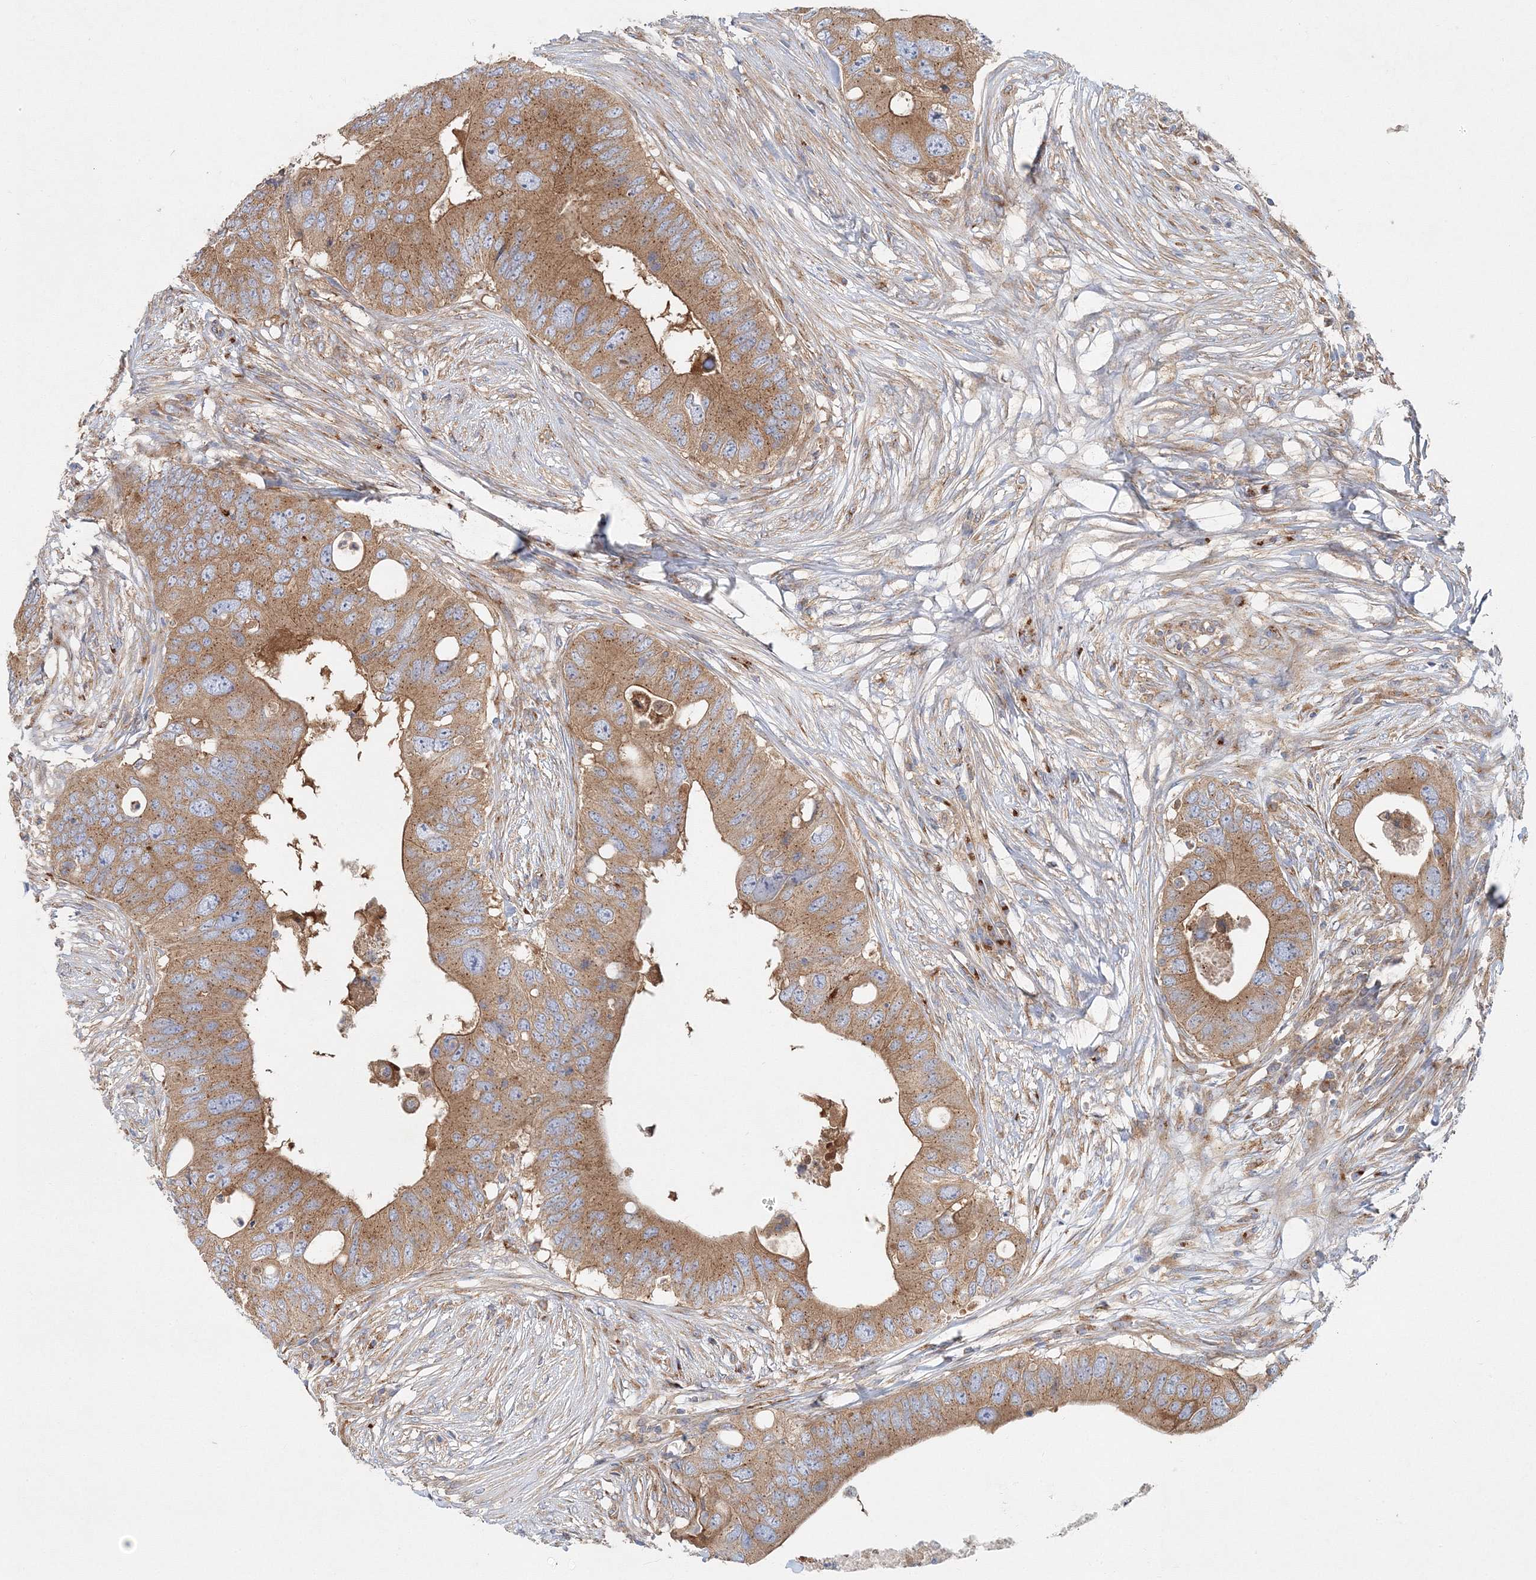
{"staining": {"intensity": "moderate", "quantity": ">75%", "location": "cytoplasmic/membranous"}, "tissue": "colorectal cancer", "cell_type": "Tumor cells", "image_type": "cancer", "snomed": [{"axis": "morphology", "description": "Adenocarcinoma, NOS"}, {"axis": "topography", "description": "Colon"}], "caption": "Colorectal cancer was stained to show a protein in brown. There is medium levels of moderate cytoplasmic/membranous expression in about >75% of tumor cells.", "gene": "SEC23IP", "patient": {"sex": "male", "age": 71}}